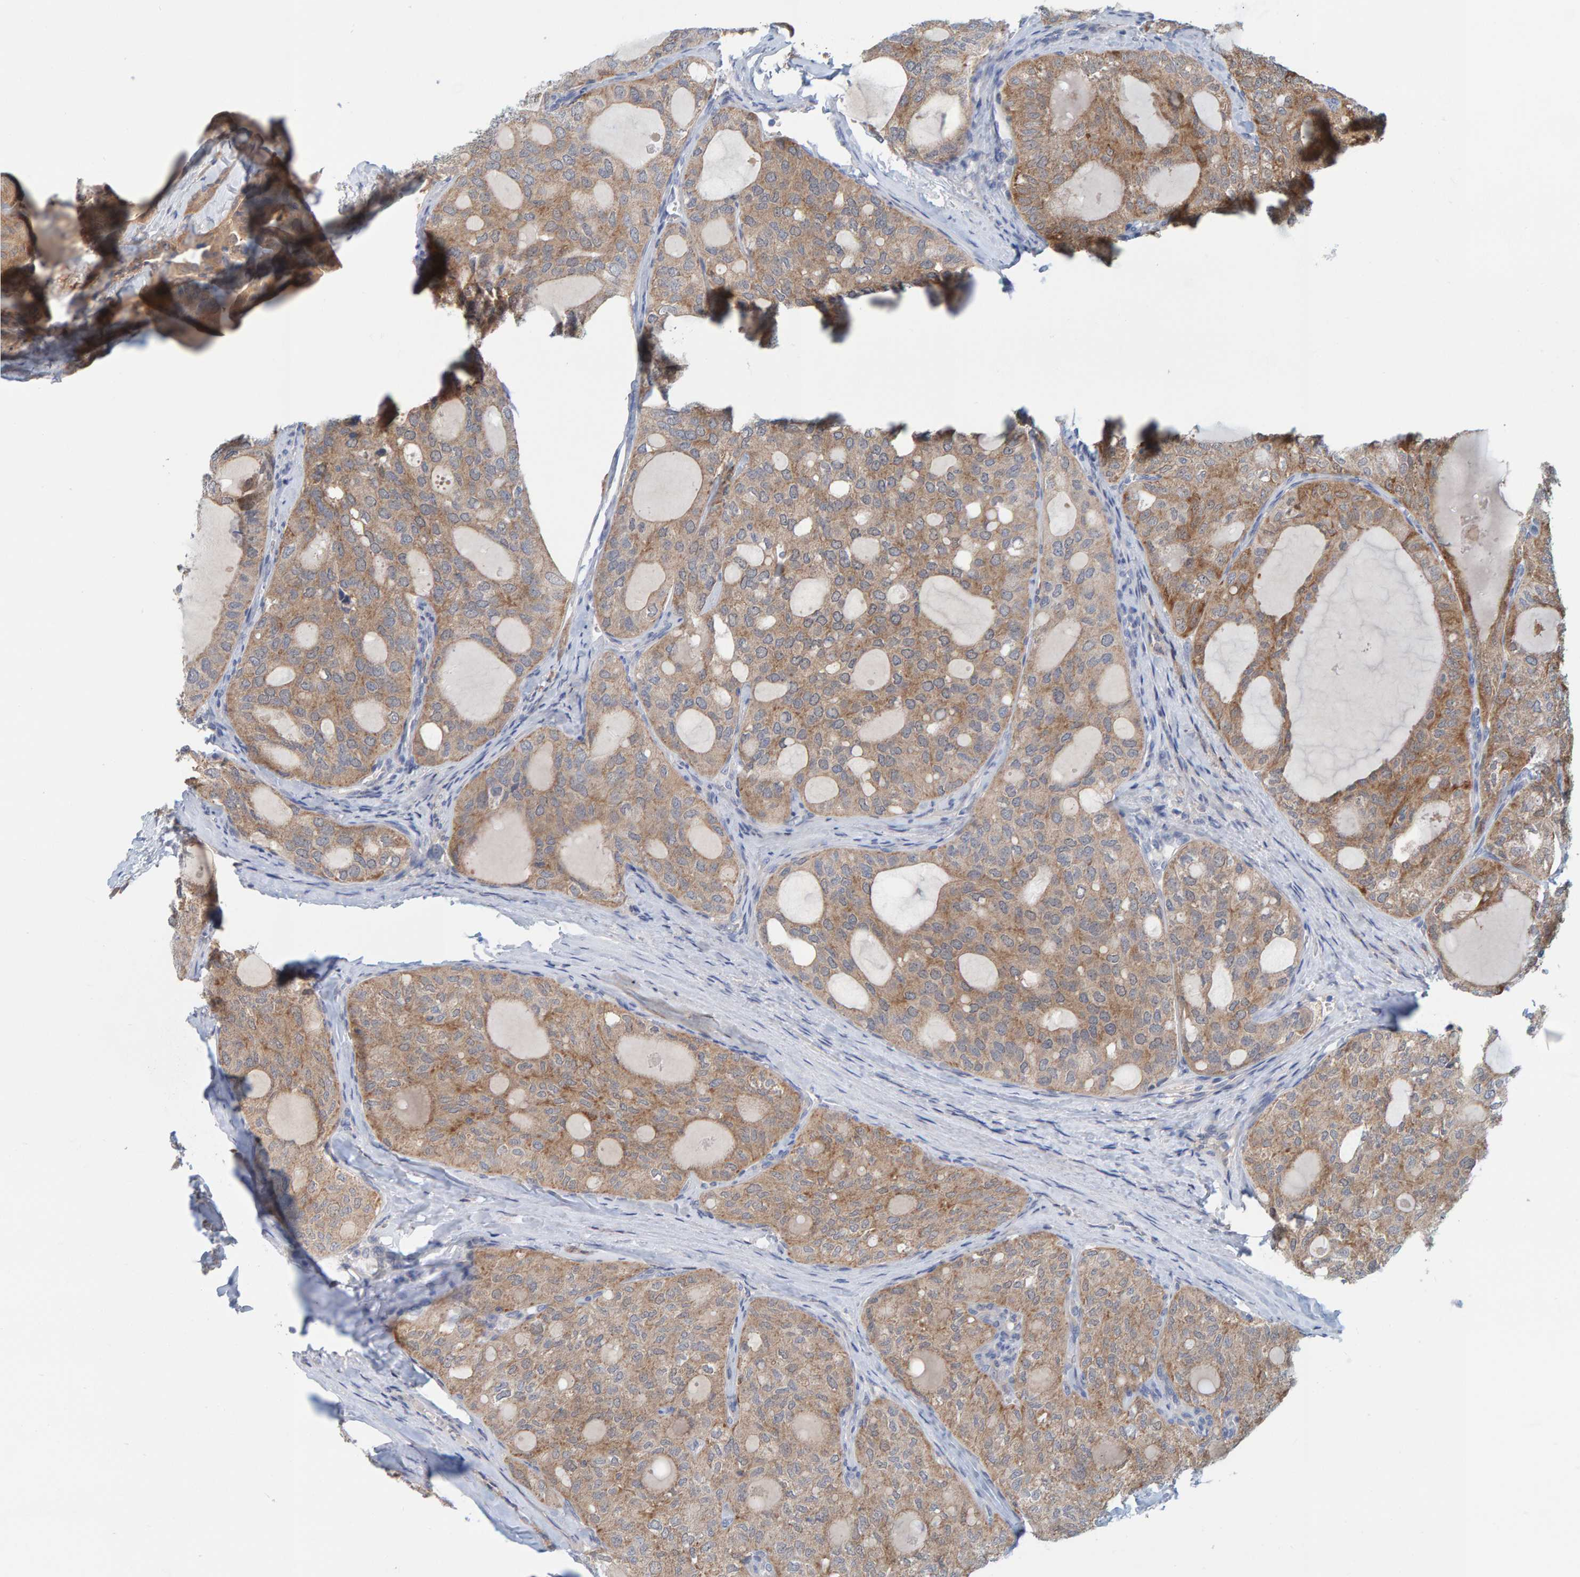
{"staining": {"intensity": "weak", "quantity": ">75%", "location": "cytoplasmic/membranous"}, "tissue": "thyroid cancer", "cell_type": "Tumor cells", "image_type": "cancer", "snomed": [{"axis": "morphology", "description": "Follicular adenoma carcinoma, NOS"}, {"axis": "topography", "description": "Thyroid gland"}], "caption": "Immunohistochemistry (IHC) (DAB (3,3'-diaminobenzidine)) staining of human thyroid cancer exhibits weak cytoplasmic/membranous protein staining in approximately >75% of tumor cells.", "gene": "TATDN1", "patient": {"sex": "male", "age": 75}}